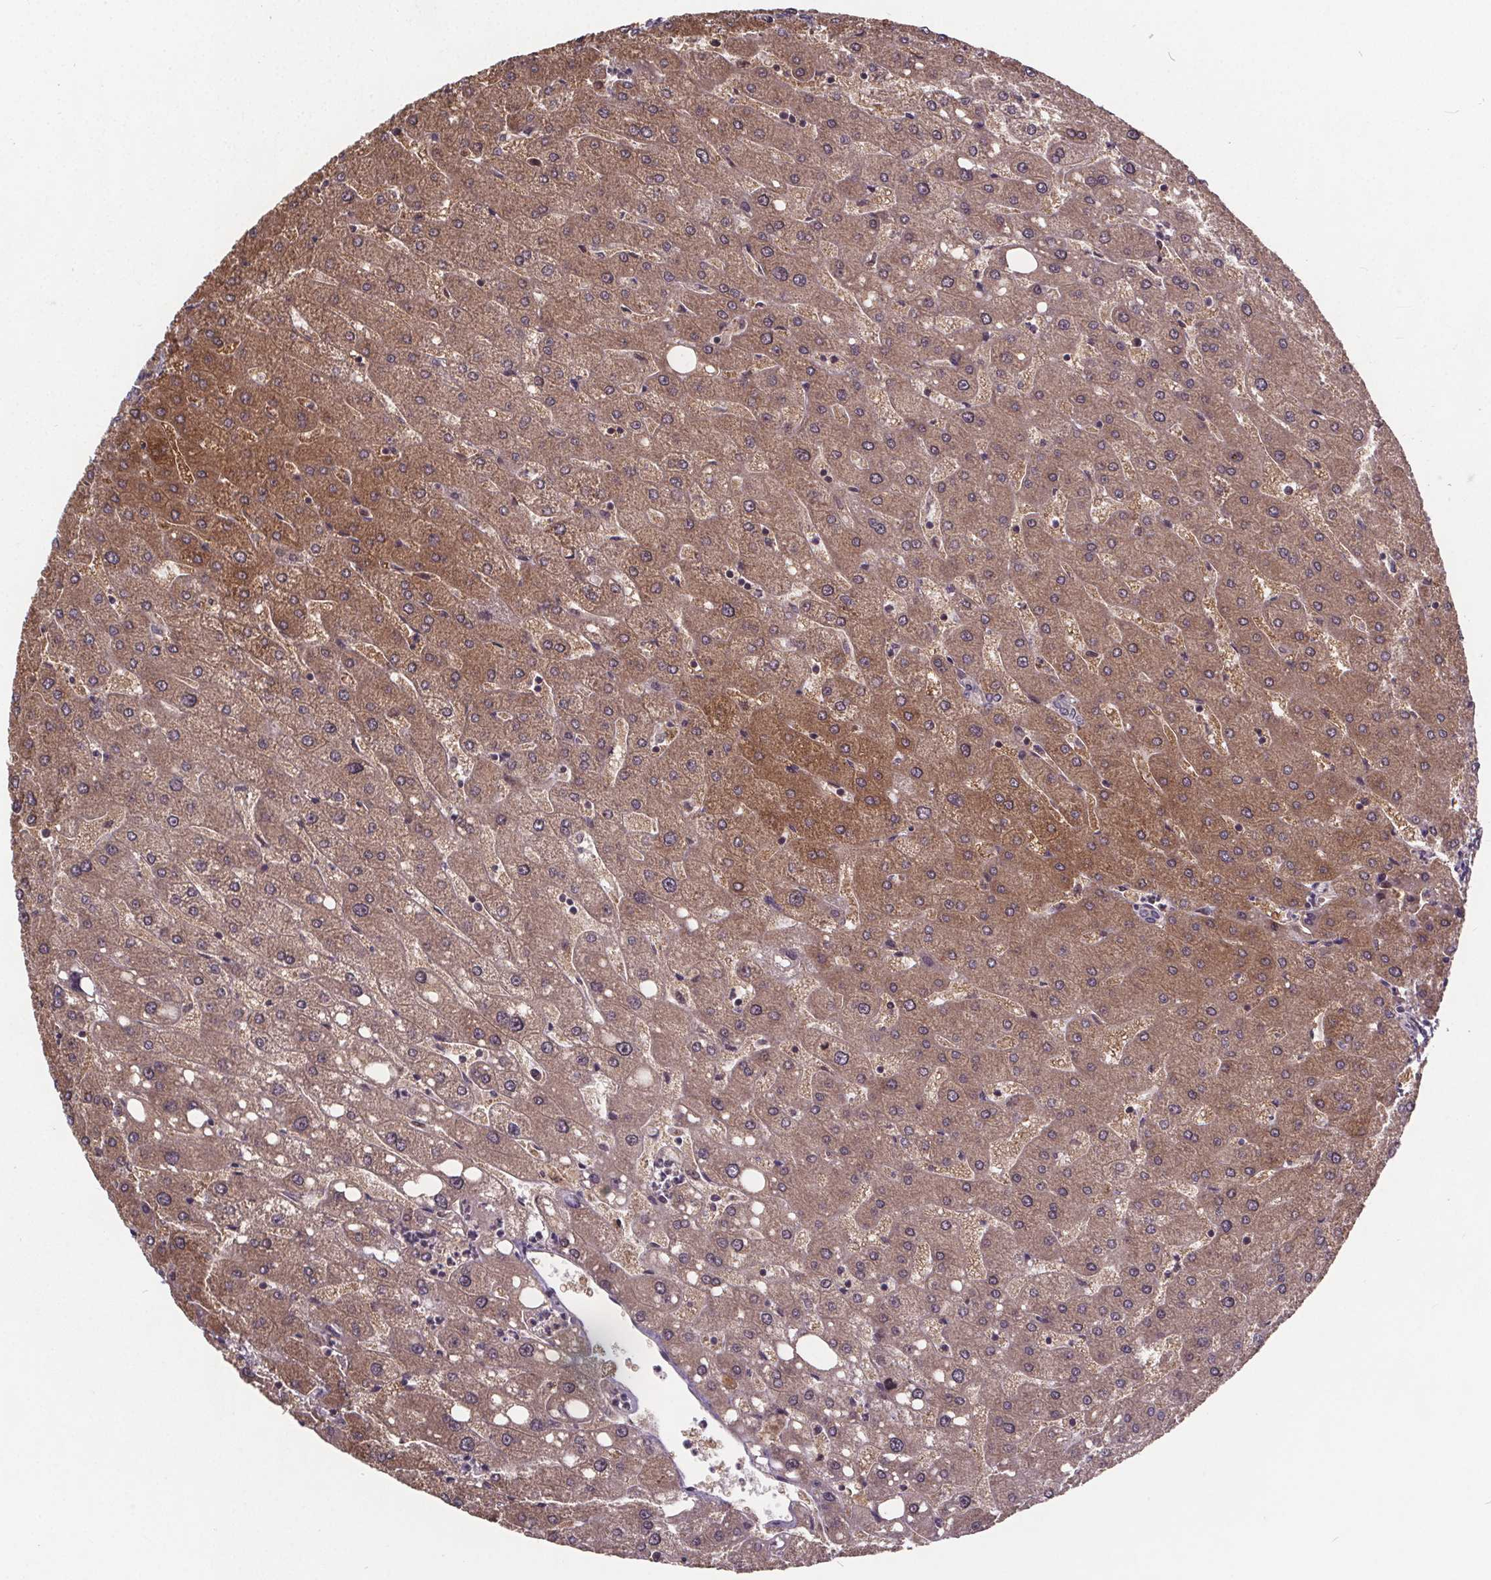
{"staining": {"intensity": "negative", "quantity": "none", "location": "none"}, "tissue": "liver", "cell_type": "Cholangiocytes", "image_type": "normal", "snomed": [{"axis": "morphology", "description": "Normal tissue, NOS"}, {"axis": "topography", "description": "Liver"}], "caption": "This is an immunohistochemistry (IHC) micrograph of unremarkable liver. There is no positivity in cholangiocytes.", "gene": "USP9X", "patient": {"sex": "male", "age": 67}}